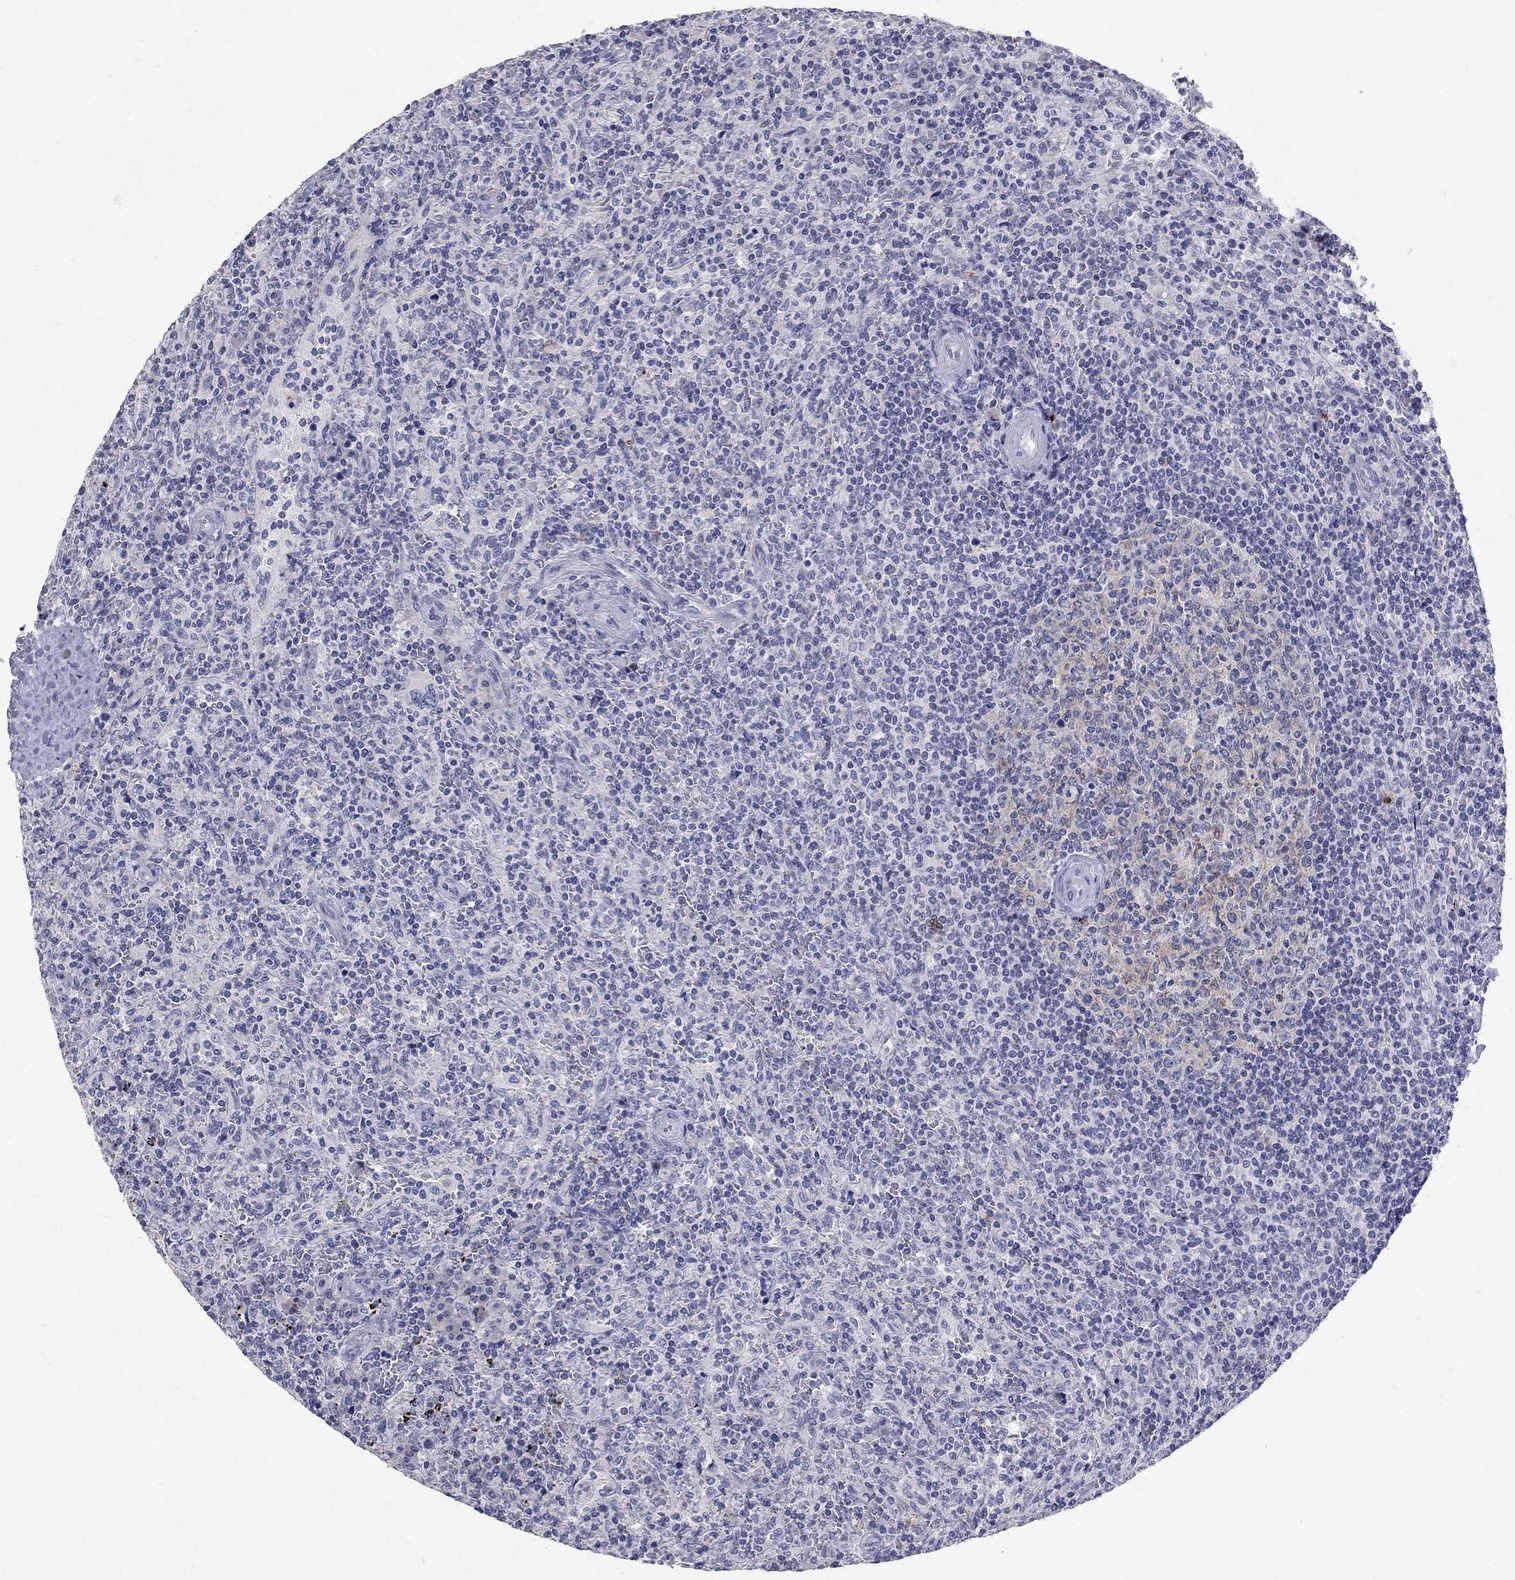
{"staining": {"intensity": "negative", "quantity": "none", "location": "none"}, "tissue": "lymphoma", "cell_type": "Tumor cells", "image_type": "cancer", "snomed": [{"axis": "morphology", "description": "Malignant lymphoma, non-Hodgkin's type, Low grade"}, {"axis": "topography", "description": "Spleen"}], "caption": "High power microscopy image of an immunohistochemistry image of lymphoma, revealing no significant expression in tumor cells.", "gene": "TP53TG5", "patient": {"sex": "male", "age": 62}}